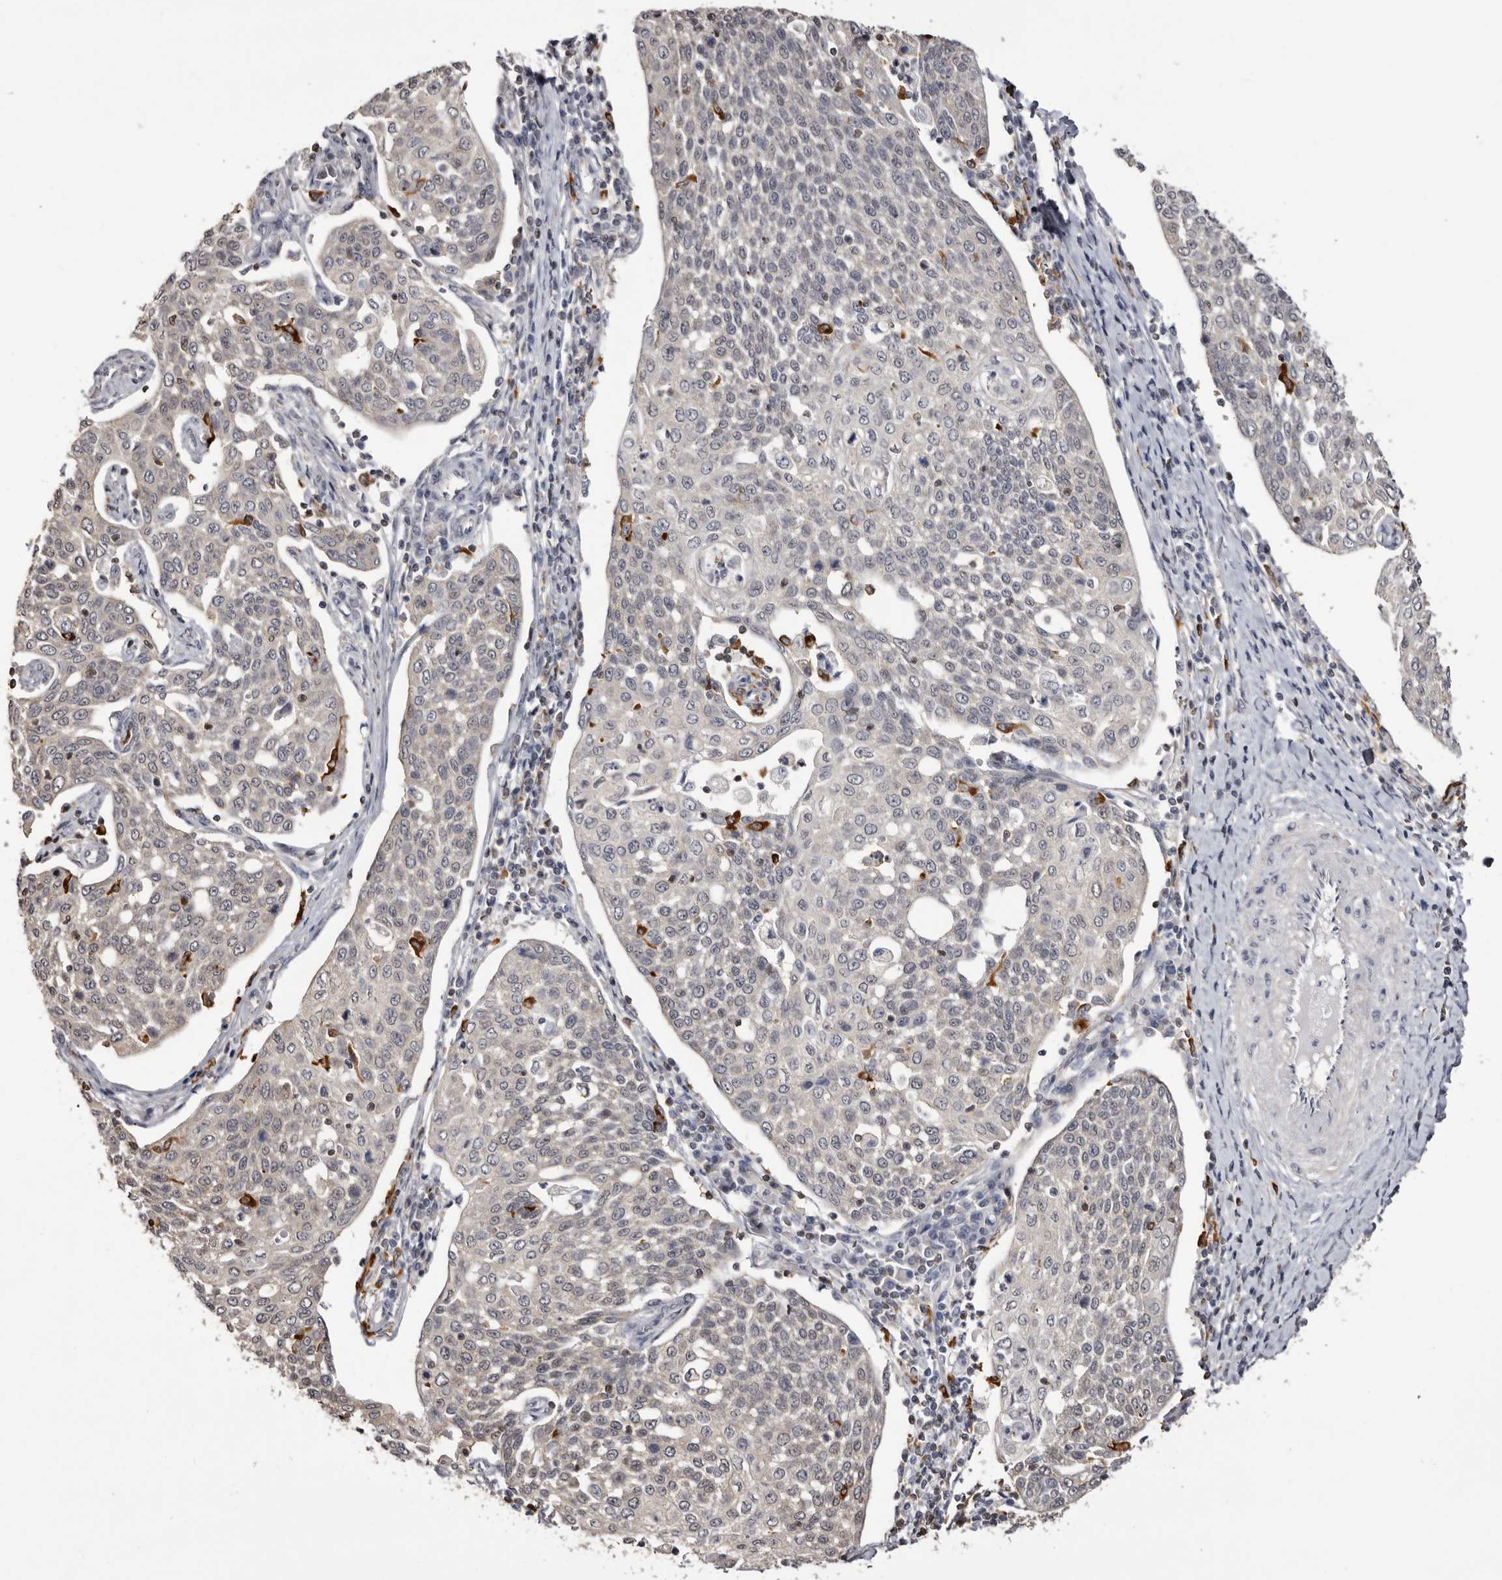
{"staining": {"intensity": "negative", "quantity": "none", "location": "none"}, "tissue": "cervical cancer", "cell_type": "Tumor cells", "image_type": "cancer", "snomed": [{"axis": "morphology", "description": "Squamous cell carcinoma, NOS"}, {"axis": "topography", "description": "Cervix"}], "caption": "The histopathology image demonstrates no staining of tumor cells in cervical squamous cell carcinoma.", "gene": "TNNI1", "patient": {"sex": "female", "age": 34}}